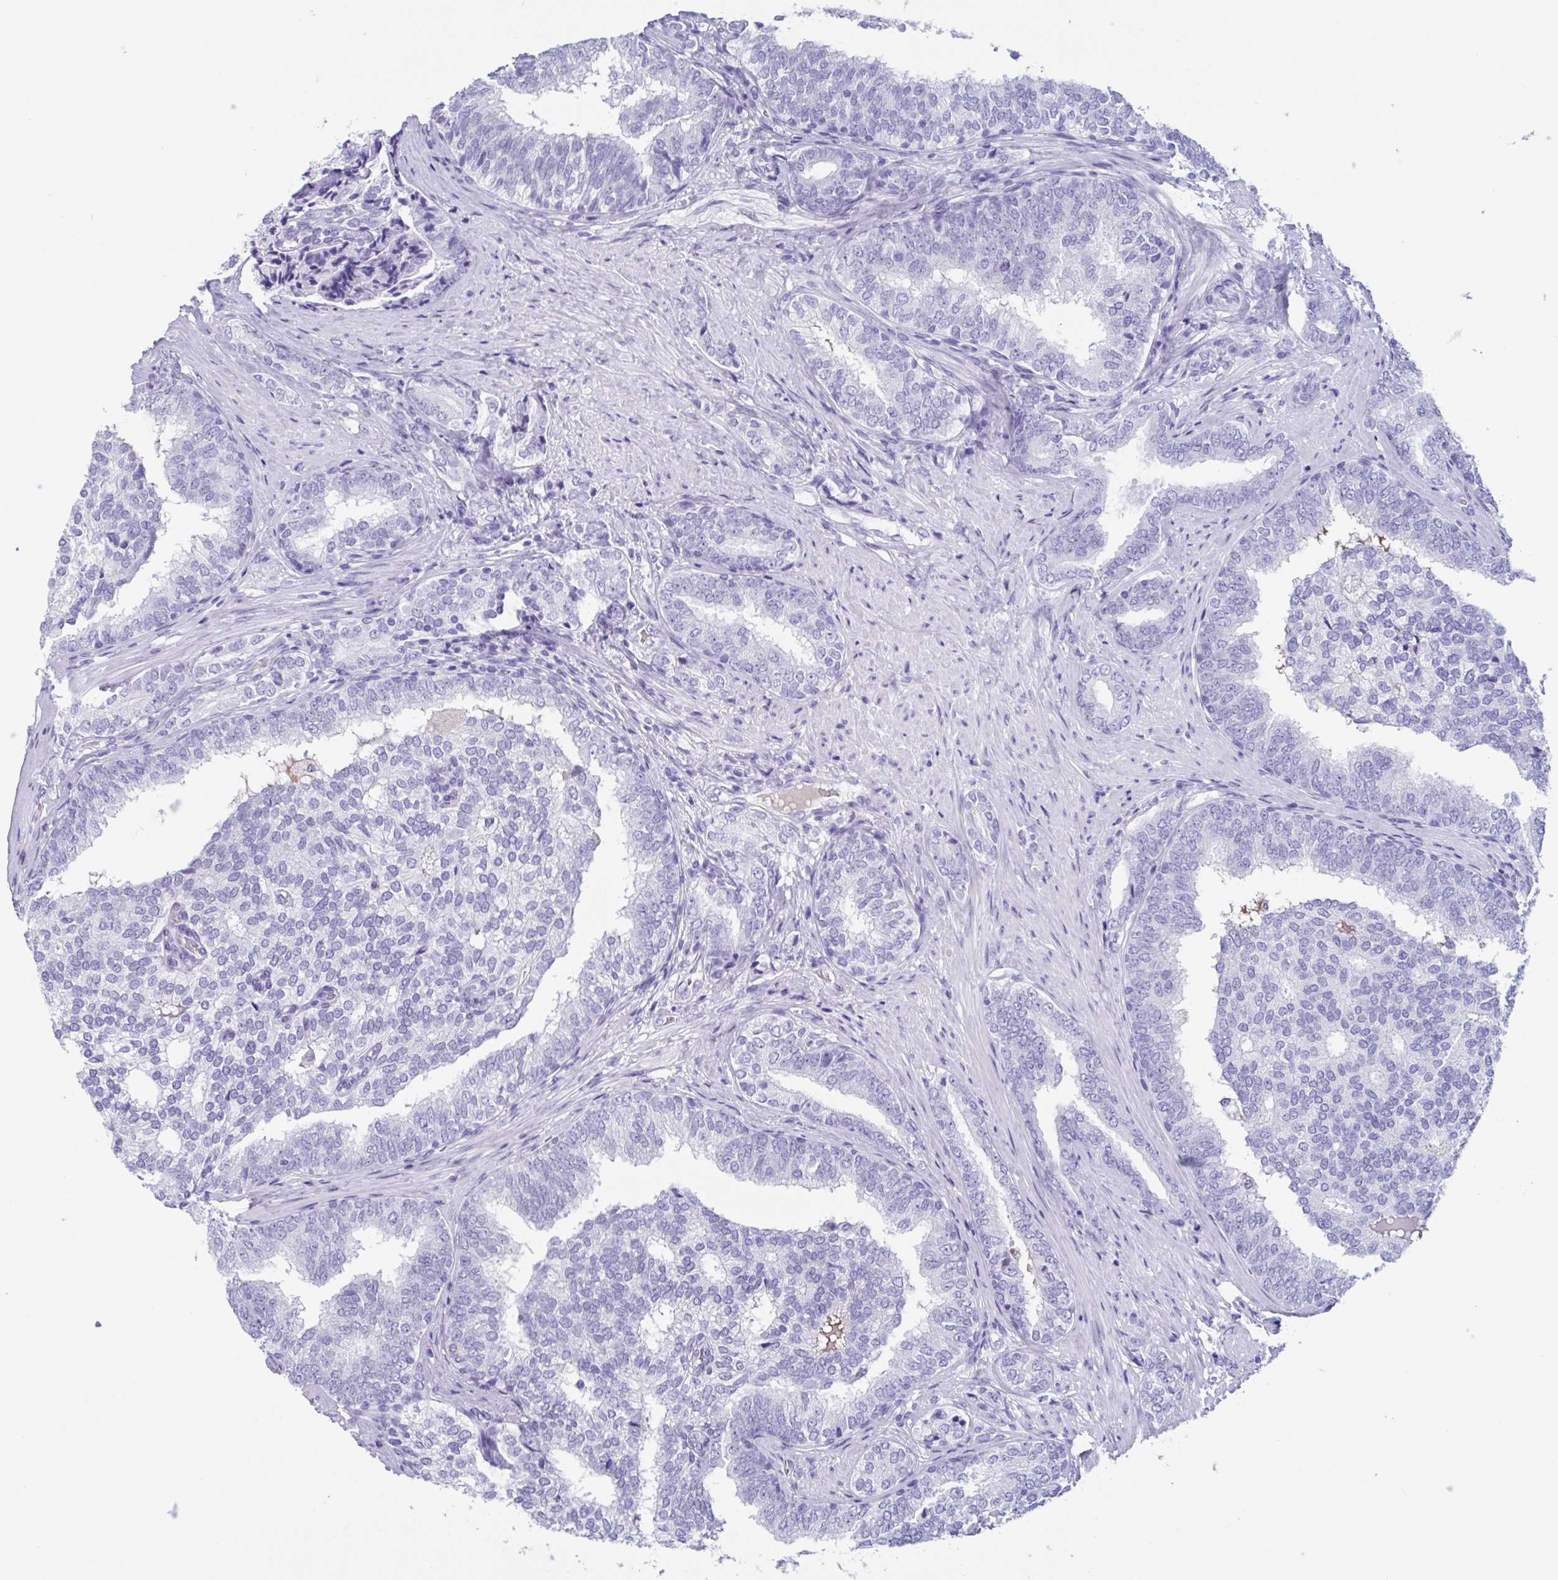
{"staining": {"intensity": "negative", "quantity": "none", "location": "none"}, "tissue": "prostate cancer", "cell_type": "Tumor cells", "image_type": "cancer", "snomed": [{"axis": "morphology", "description": "Adenocarcinoma, High grade"}, {"axis": "topography", "description": "Prostate"}], "caption": "Tumor cells show no significant positivity in adenocarcinoma (high-grade) (prostate). (Immunohistochemistry (ihc), brightfield microscopy, high magnification).", "gene": "USP35", "patient": {"sex": "male", "age": 72}}